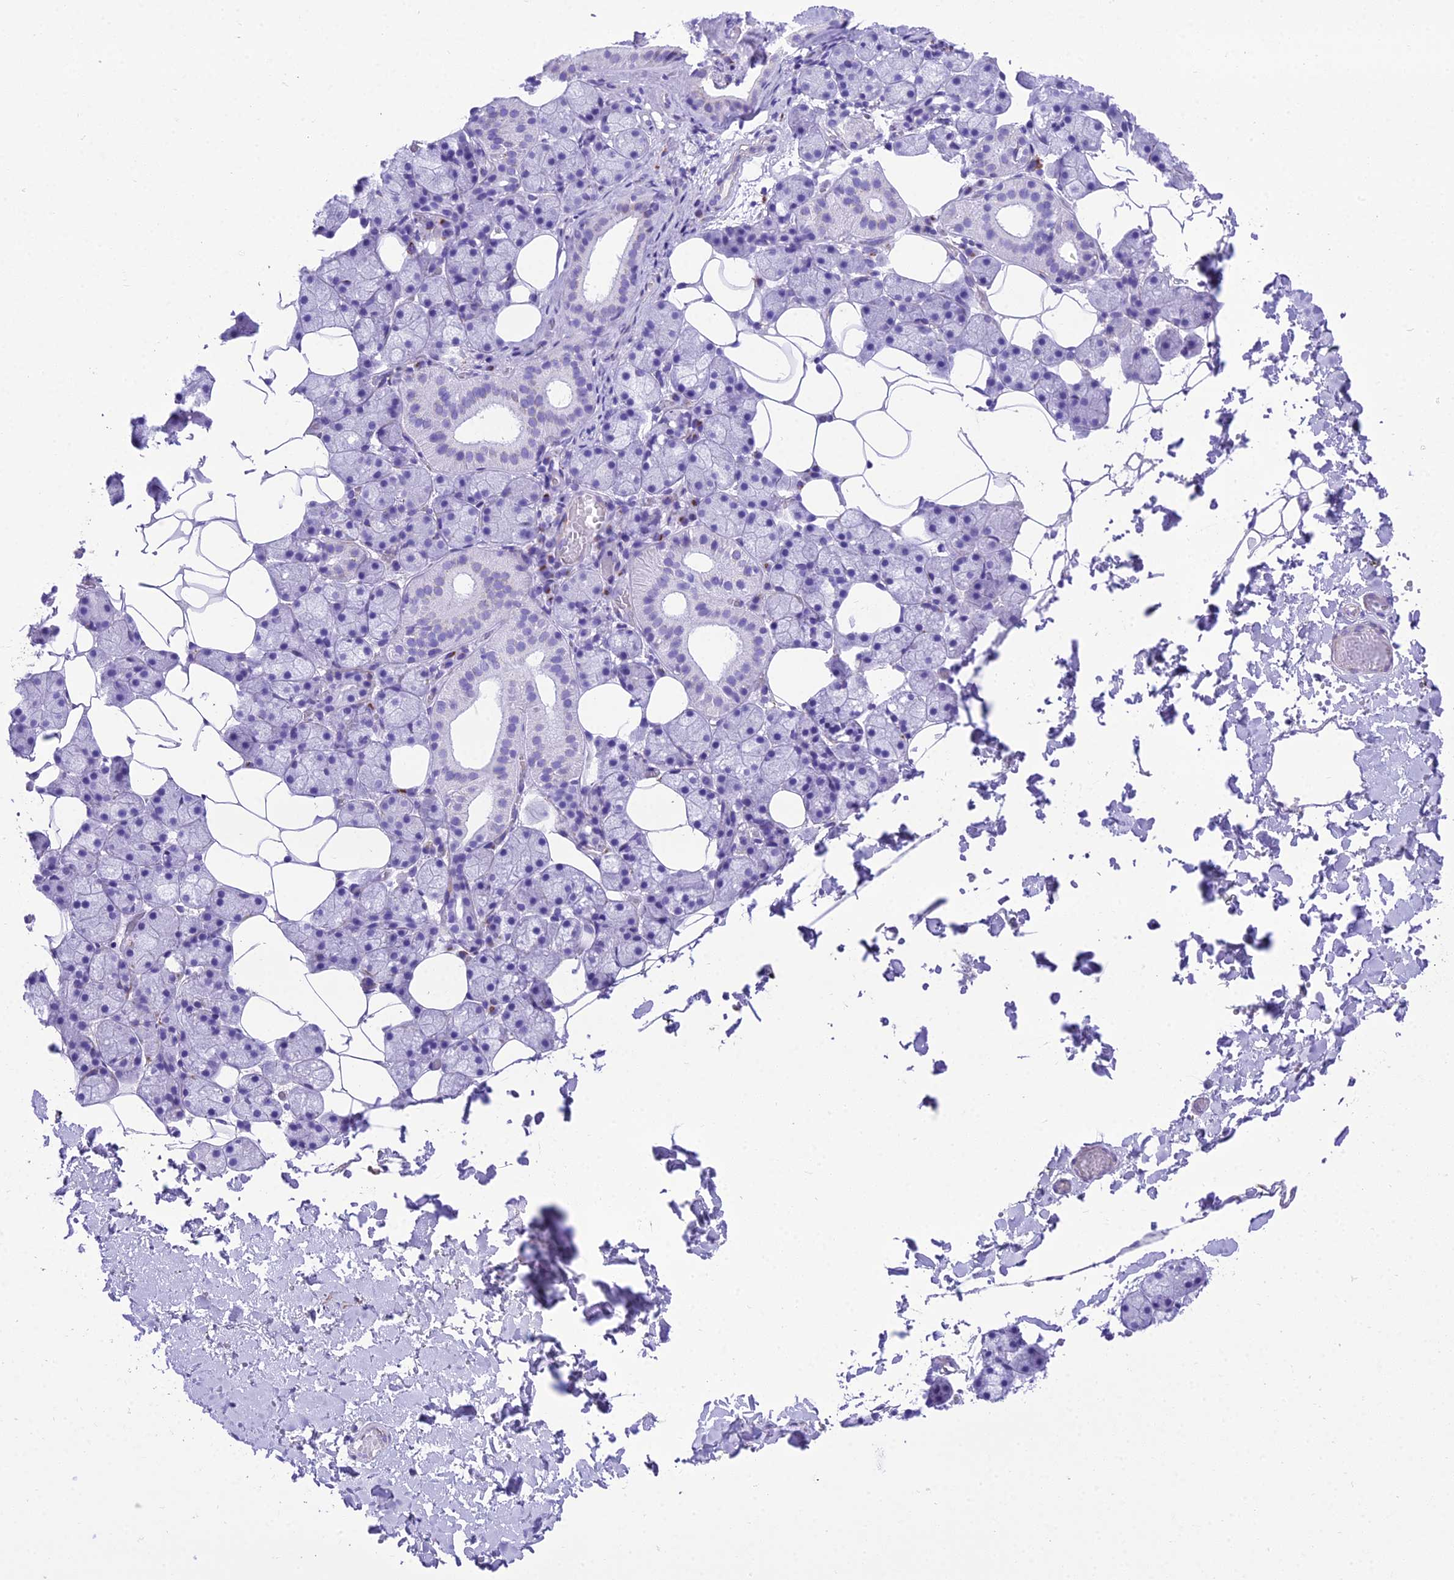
{"staining": {"intensity": "negative", "quantity": "none", "location": "none"}, "tissue": "salivary gland", "cell_type": "Glandular cells", "image_type": "normal", "snomed": [{"axis": "morphology", "description": "Normal tissue, NOS"}, {"axis": "topography", "description": "Salivary gland"}], "caption": "Benign salivary gland was stained to show a protein in brown. There is no significant positivity in glandular cells. Brightfield microscopy of immunohistochemistry (IHC) stained with DAB (brown) and hematoxylin (blue), captured at high magnification.", "gene": "GFRA1", "patient": {"sex": "female", "age": 33}}